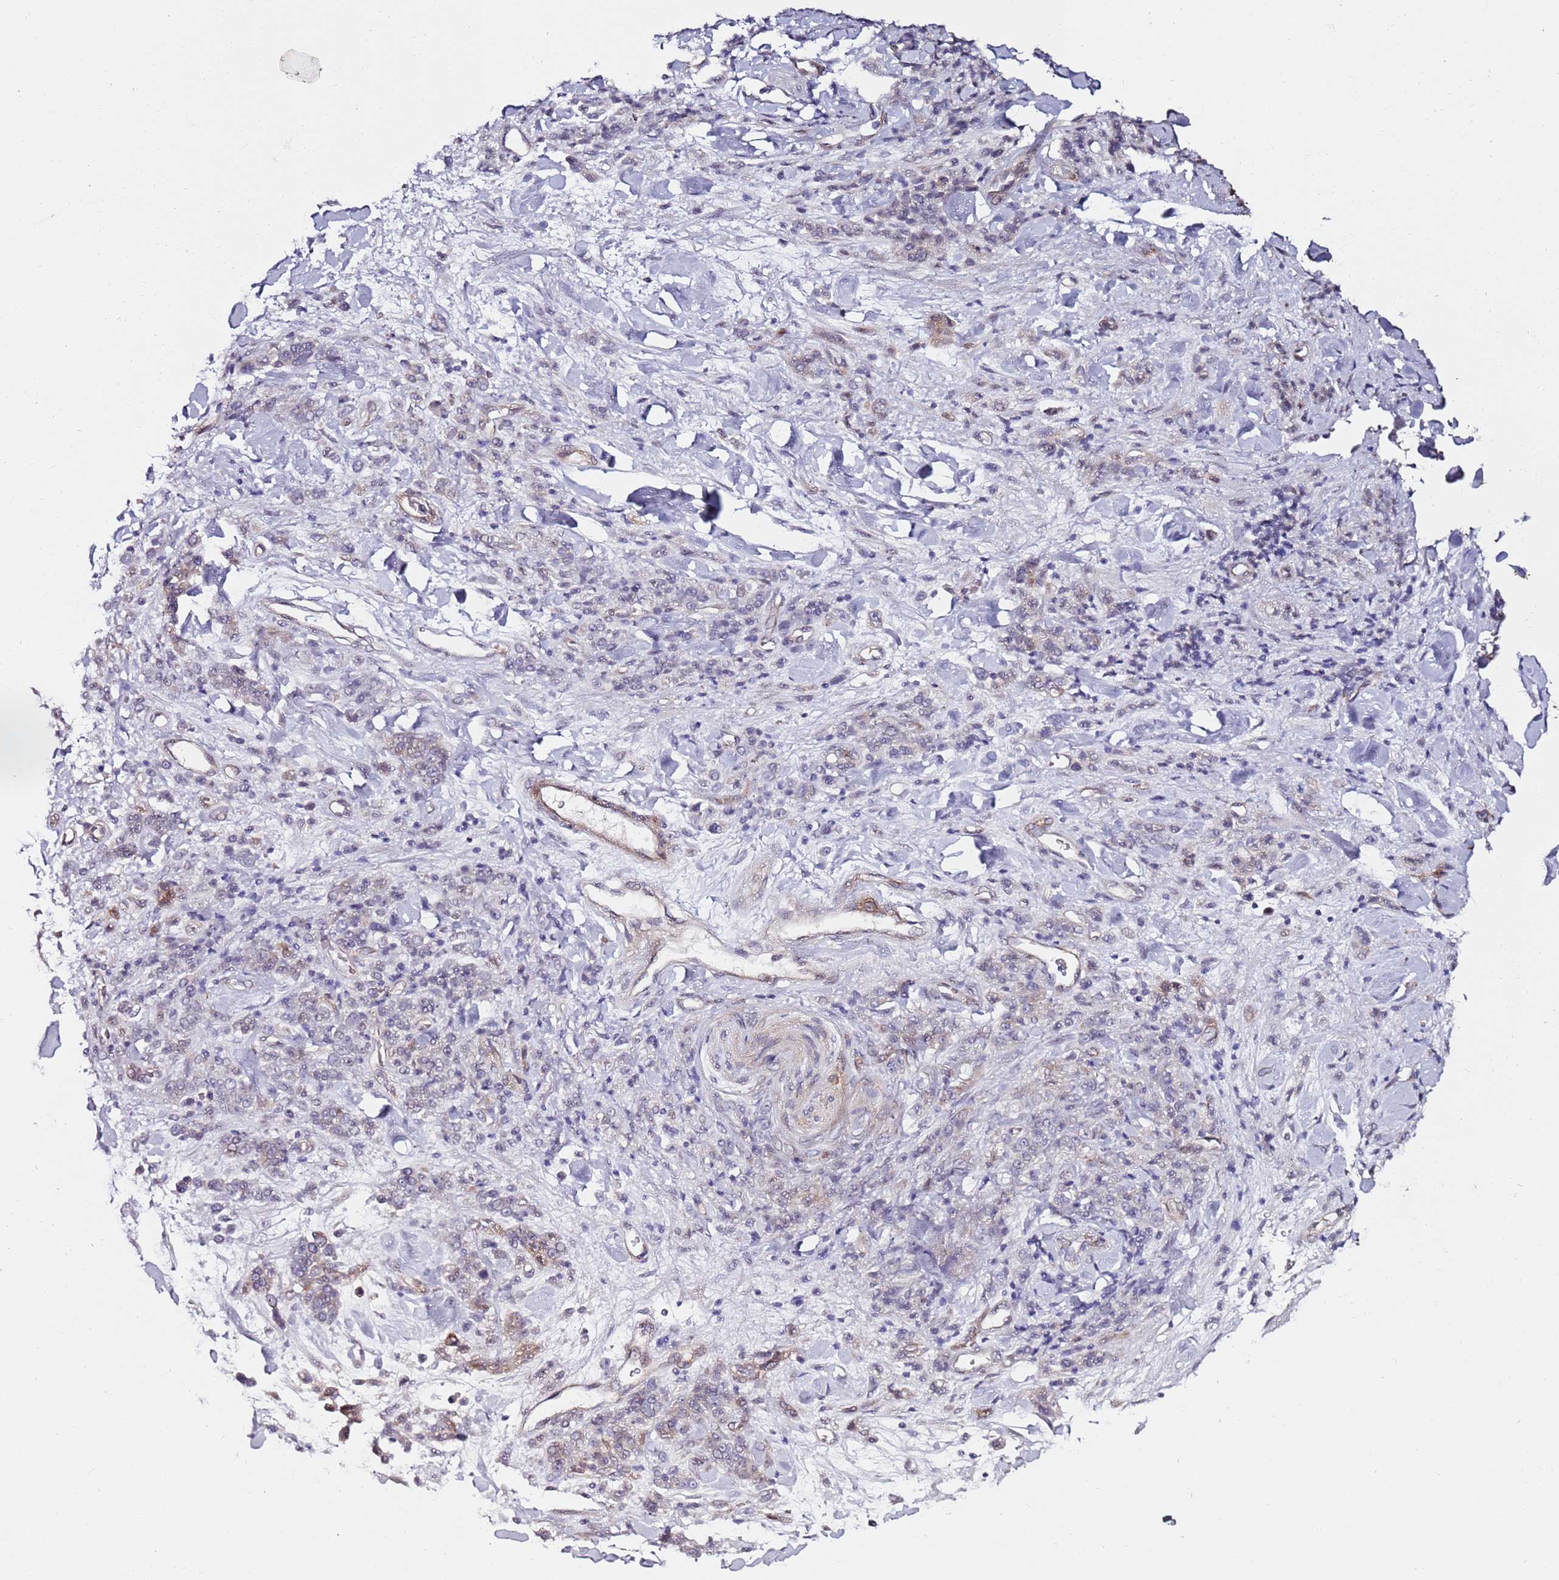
{"staining": {"intensity": "moderate", "quantity": "<25%", "location": "cytoplasmic/membranous"}, "tissue": "stomach cancer", "cell_type": "Tumor cells", "image_type": "cancer", "snomed": [{"axis": "morphology", "description": "Normal tissue, NOS"}, {"axis": "morphology", "description": "Adenocarcinoma, NOS"}, {"axis": "topography", "description": "Stomach"}], "caption": "An image showing moderate cytoplasmic/membranous staining in about <25% of tumor cells in stomach adenocarcinoma, as visualized by brown immunohistochemical staining.", "gene": "DUSP28", "patient": {"sex": "male", "age": 82}}